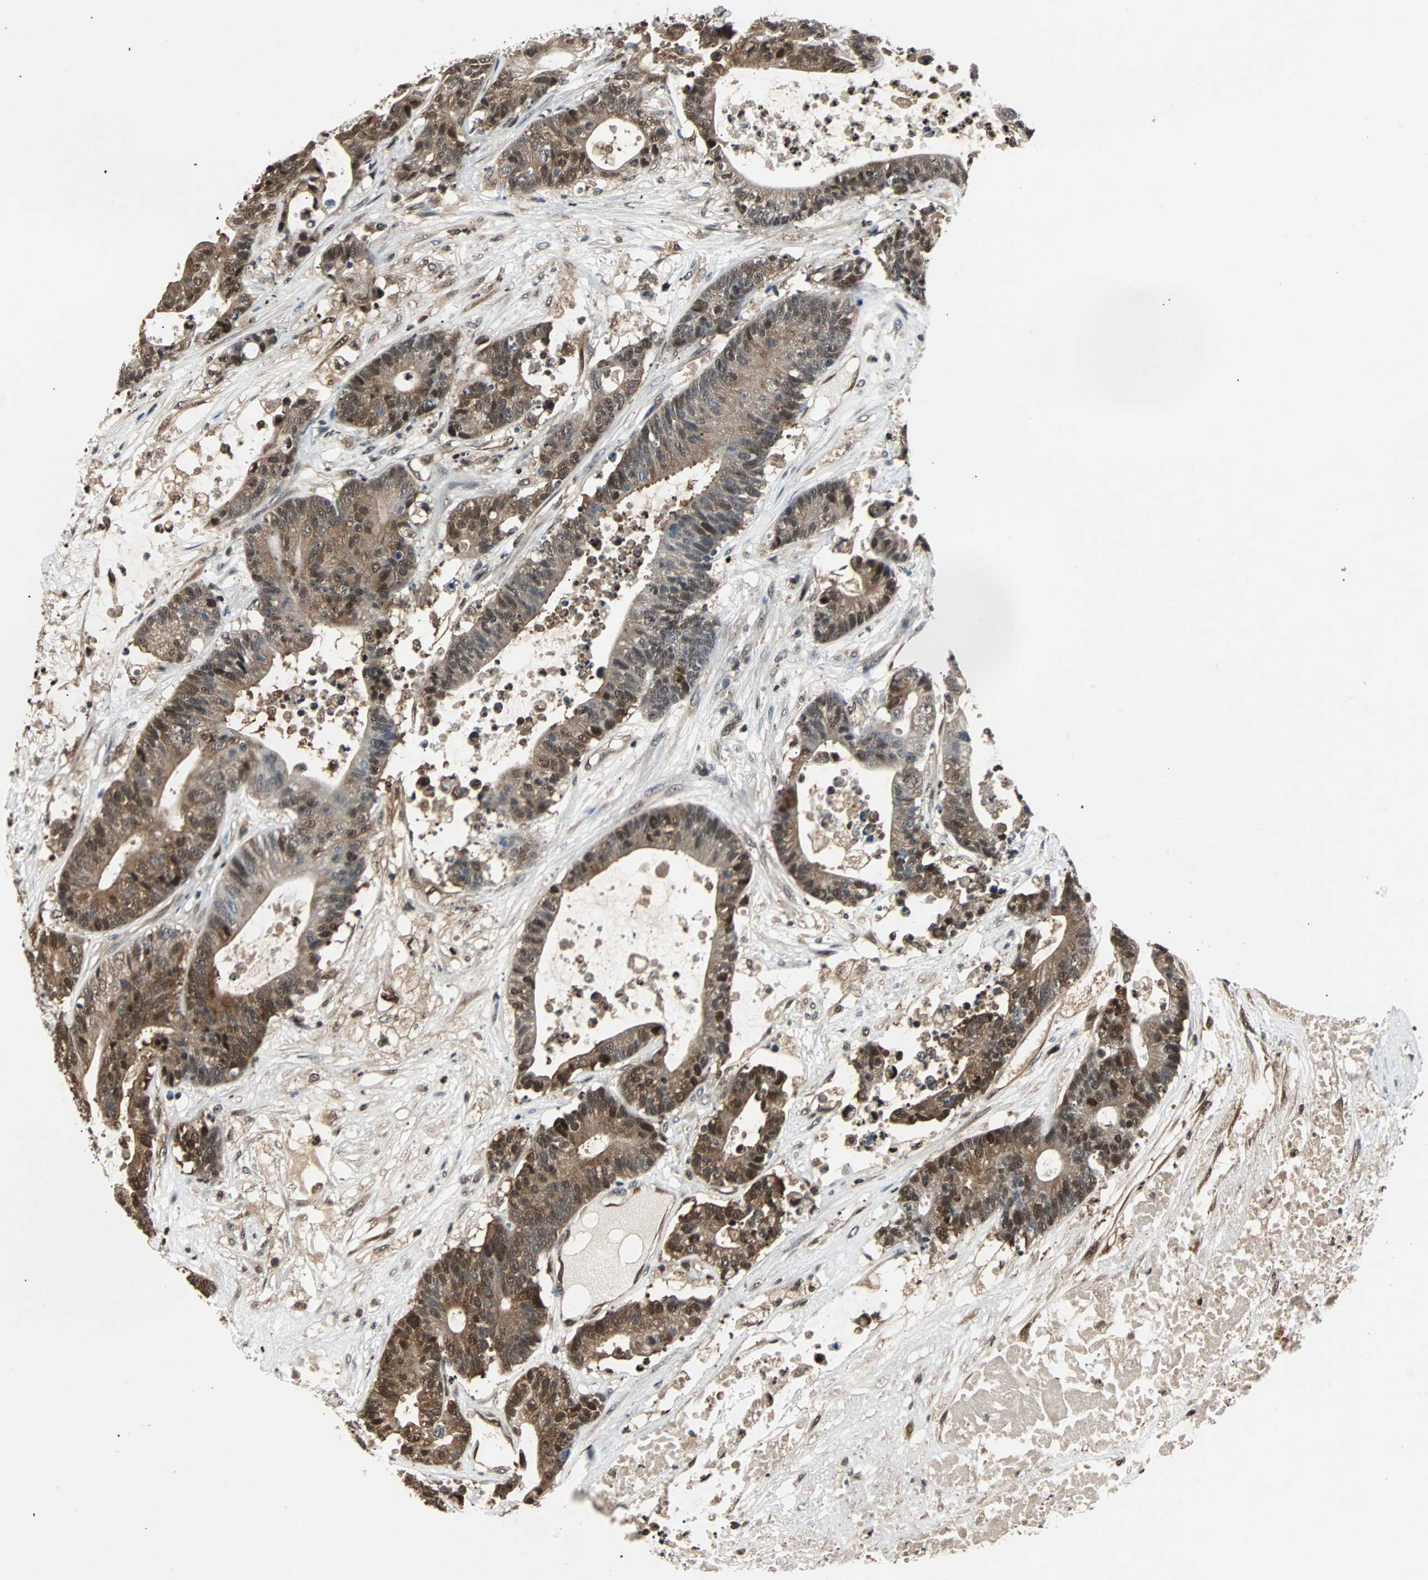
{"staining": {"intensity": "strong", "quantity": ">75%", "location": "cytoplasmic/membranous,nuclear"}, "tissue": "colorectal cancer", "cell_type": "Tumor cells", "image_type": "cancer", "snomed": [{"axis": "morphology", "description": "Adenocarcinoma, NOS"}, {"axis": "topography", "description": "Colon"}], "caption": "Colorectal cancer tissue demonstrates strong cytoplasmic/membranous and nuclear positivity in approximately >75% of tumor cells The staining was performed using DAB (3,3'-diaminobenzidine) to visualize the protein expression in brown, while the nuclei were stained in blue with hematoxylin (Magnification: 20x).", "gene": "ACLY", "patient": {"sex": "female", "age": 84}}